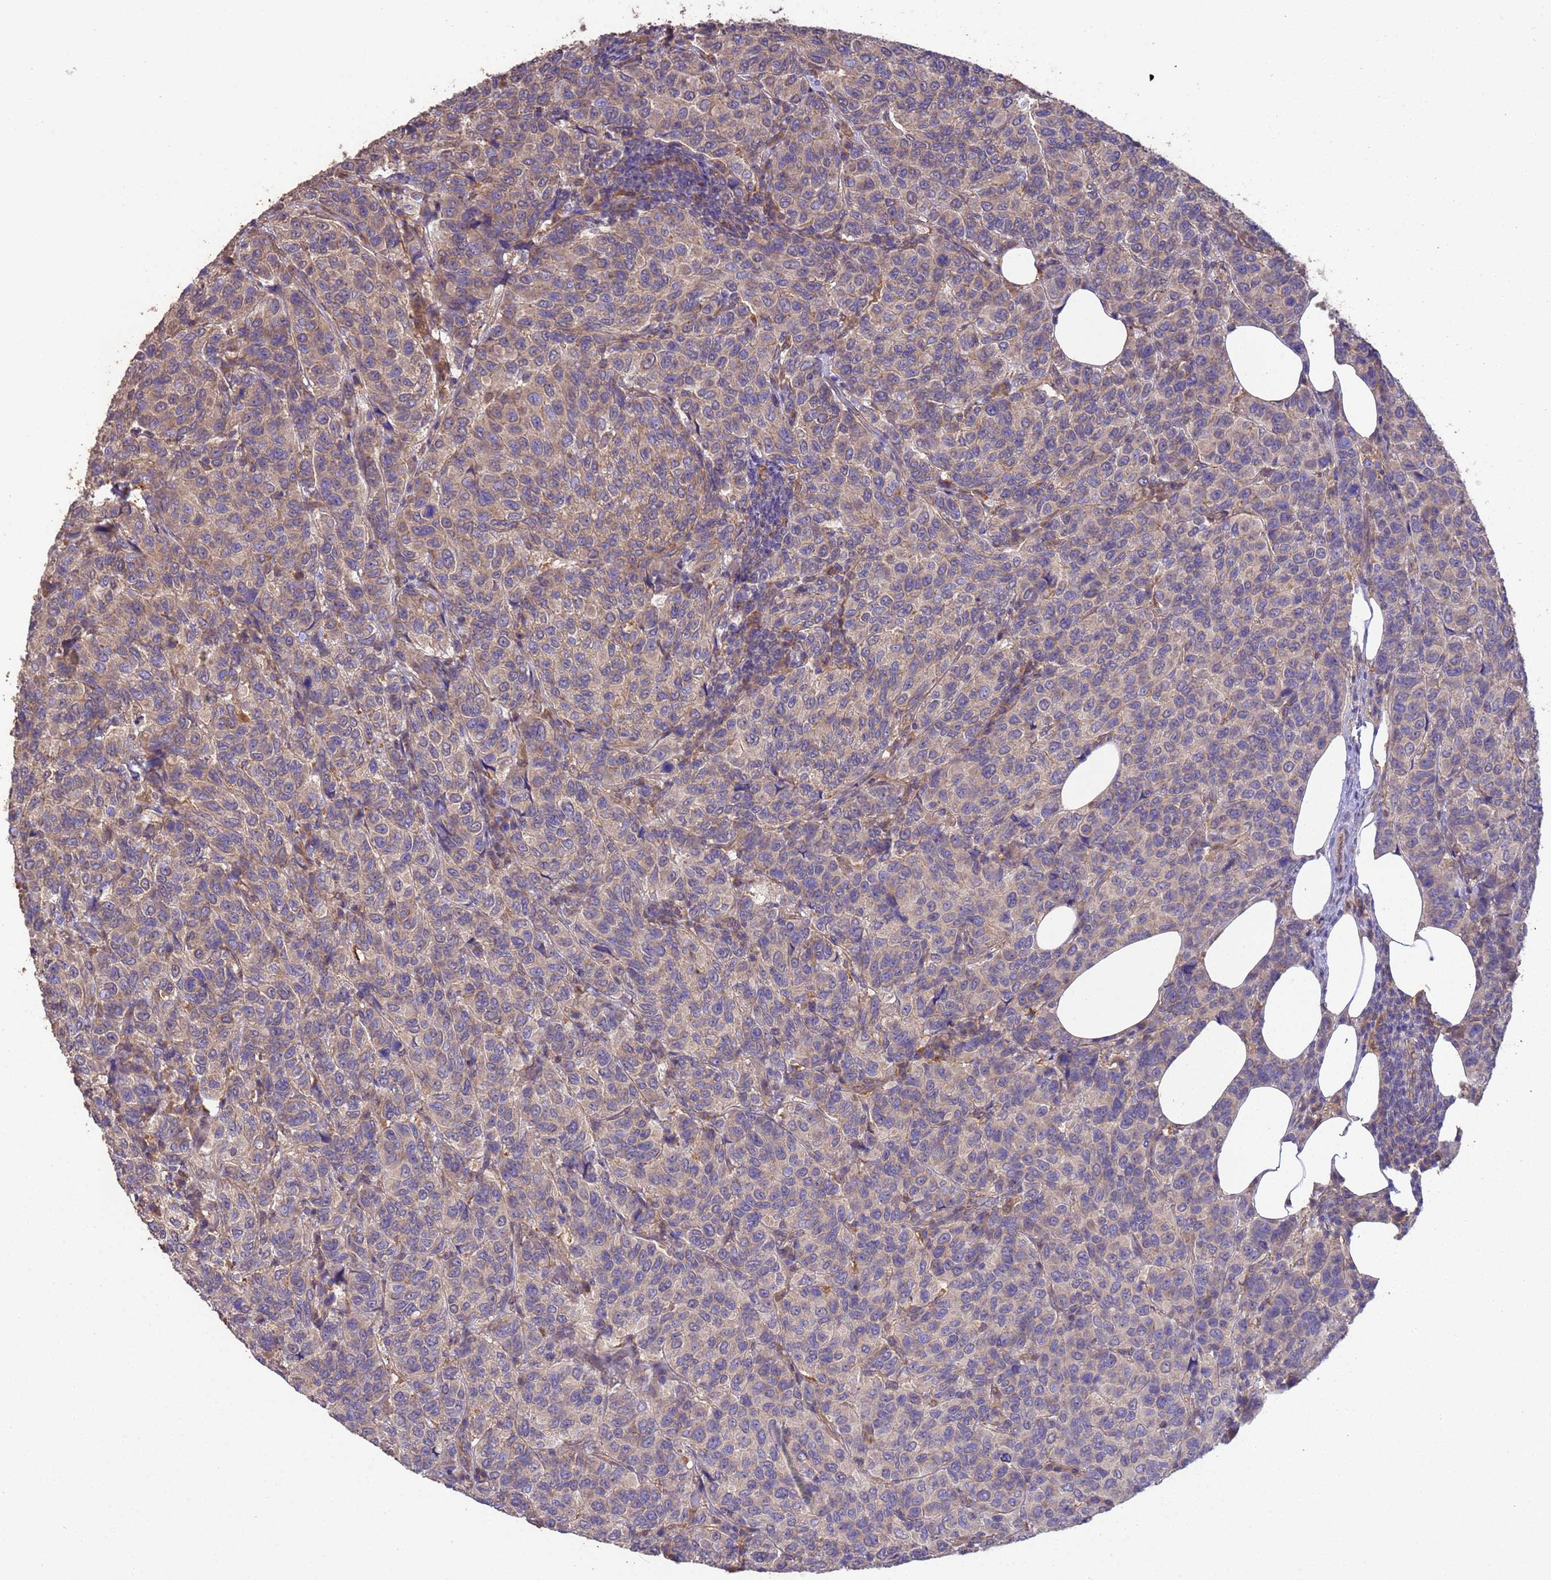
{"staining": {"intensity": "weak", "quantity": "<25%", "location": "cytoplasmic/membranous"}, "tissue": "breast cancer", "cell_type": "Tumor cells", "image_type": "cancer", "snomed": [{"axis": "morphology", "description": "Duct carcinoma"}, {"axis": "topography", "description": "Breast"}], "caption": "Histopathology image shows no protein staining in tumor cells of breast intraductal carcinoma tissue. The staining is performed using DAB (3,3'-diaminobenzidine) brown chromogen with nuclei counter-stained in using hematoxylin.", "gene": "NPHP1", "patient": {"sex": "female", "age": 55}}